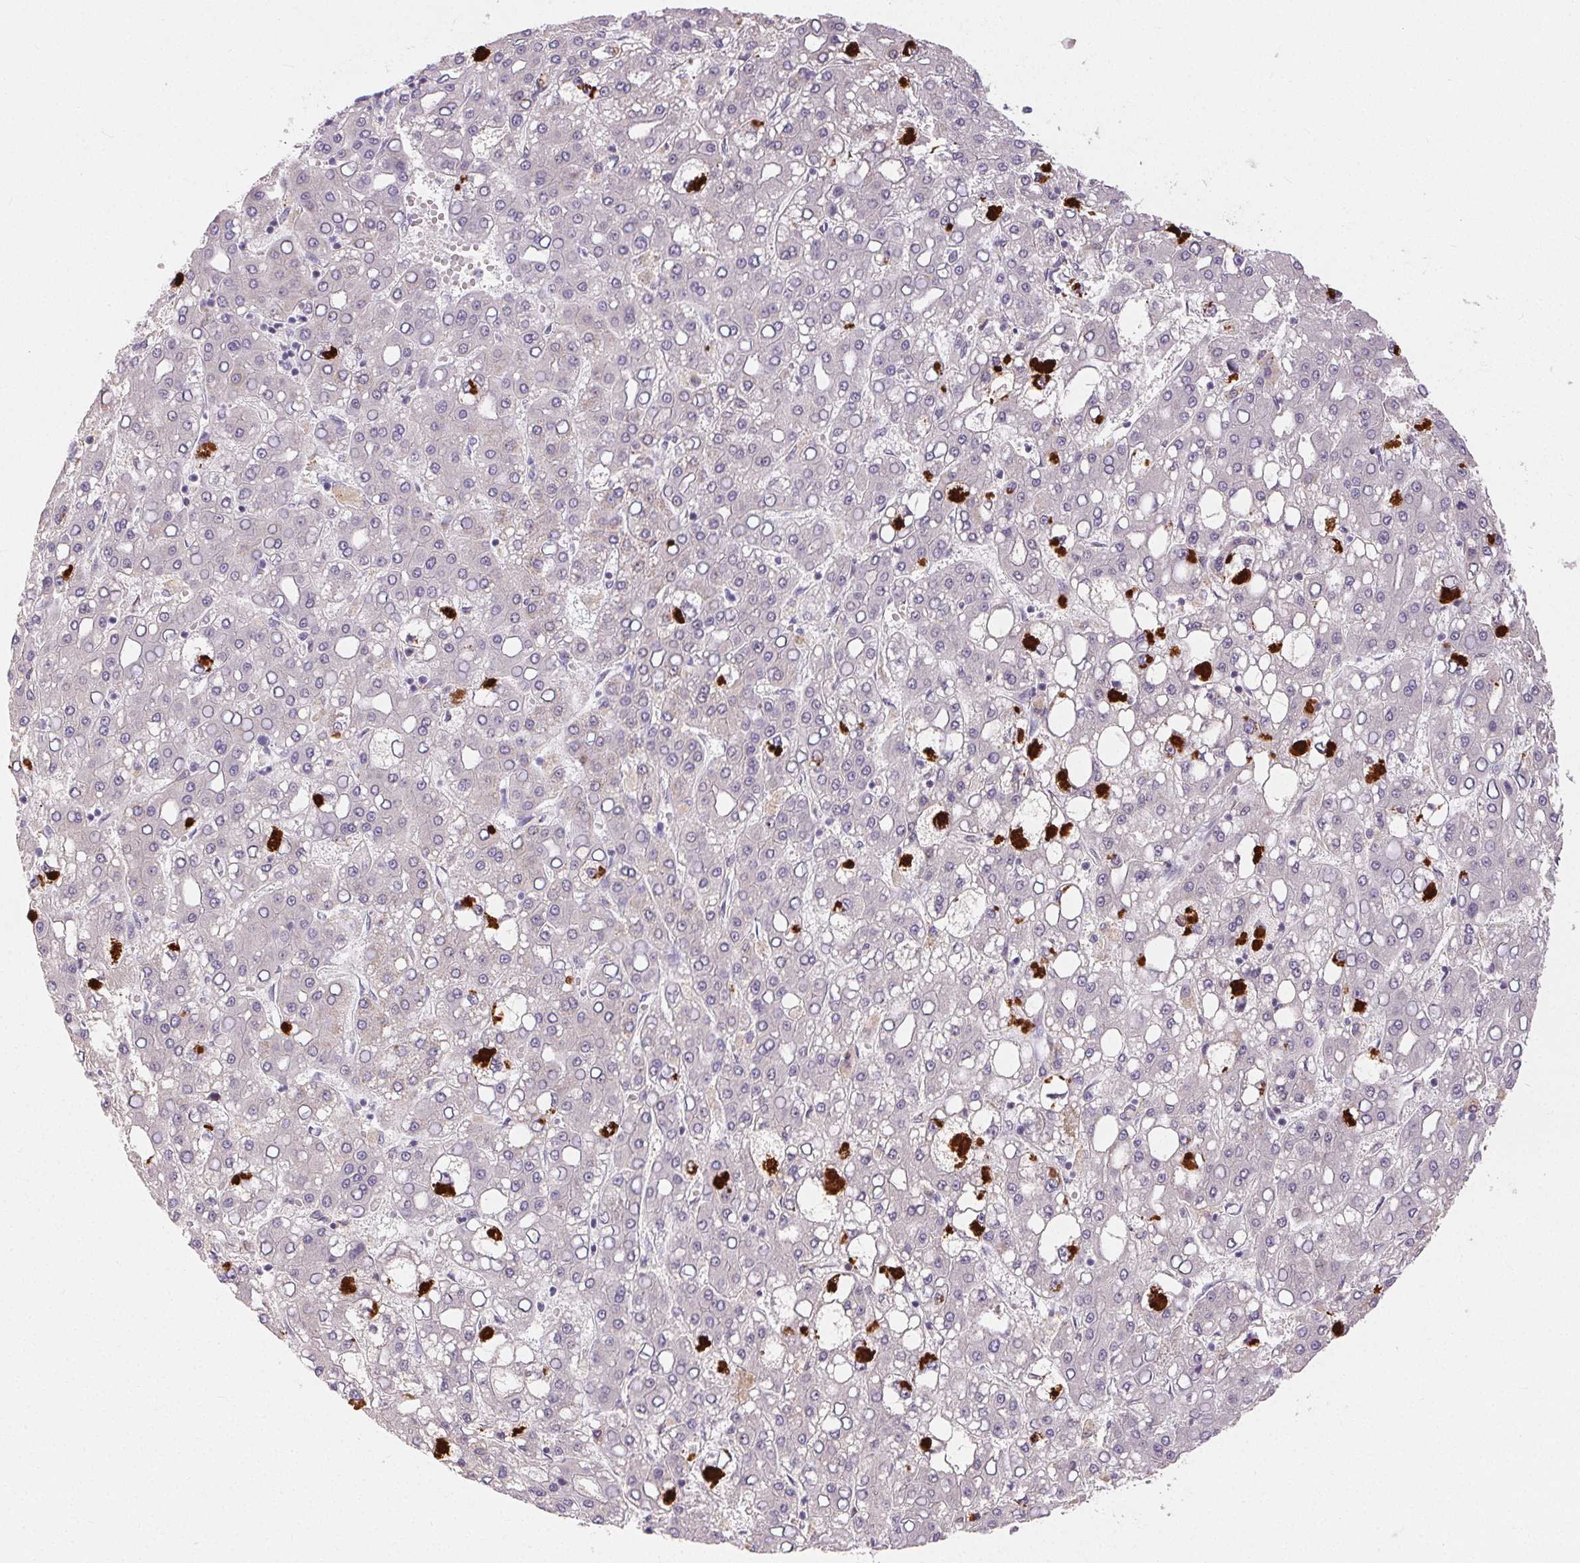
{"staining": {"intensity": "strong", "quantity": "<25%", "location": "cytoplasmic/membranous"}, "tissue": "liver cancer", "cell_type": "Tumor cells", "image_type": "cancer", "snomed": [{"axis": "morphology", "description": "Carcinoma, Hepatocellular, NOS"}, {"axis": "topography", "description": "Liver"}], "caption": "Protein analysis of liver cancer (hepatocellular carcinoma) tissue demonstrates strong cytoplasmic/membranous expression in approximately <25% of tumor cells.", "gene": "RPGRIP1", "patient": {"sex": "male", "age": 65}}